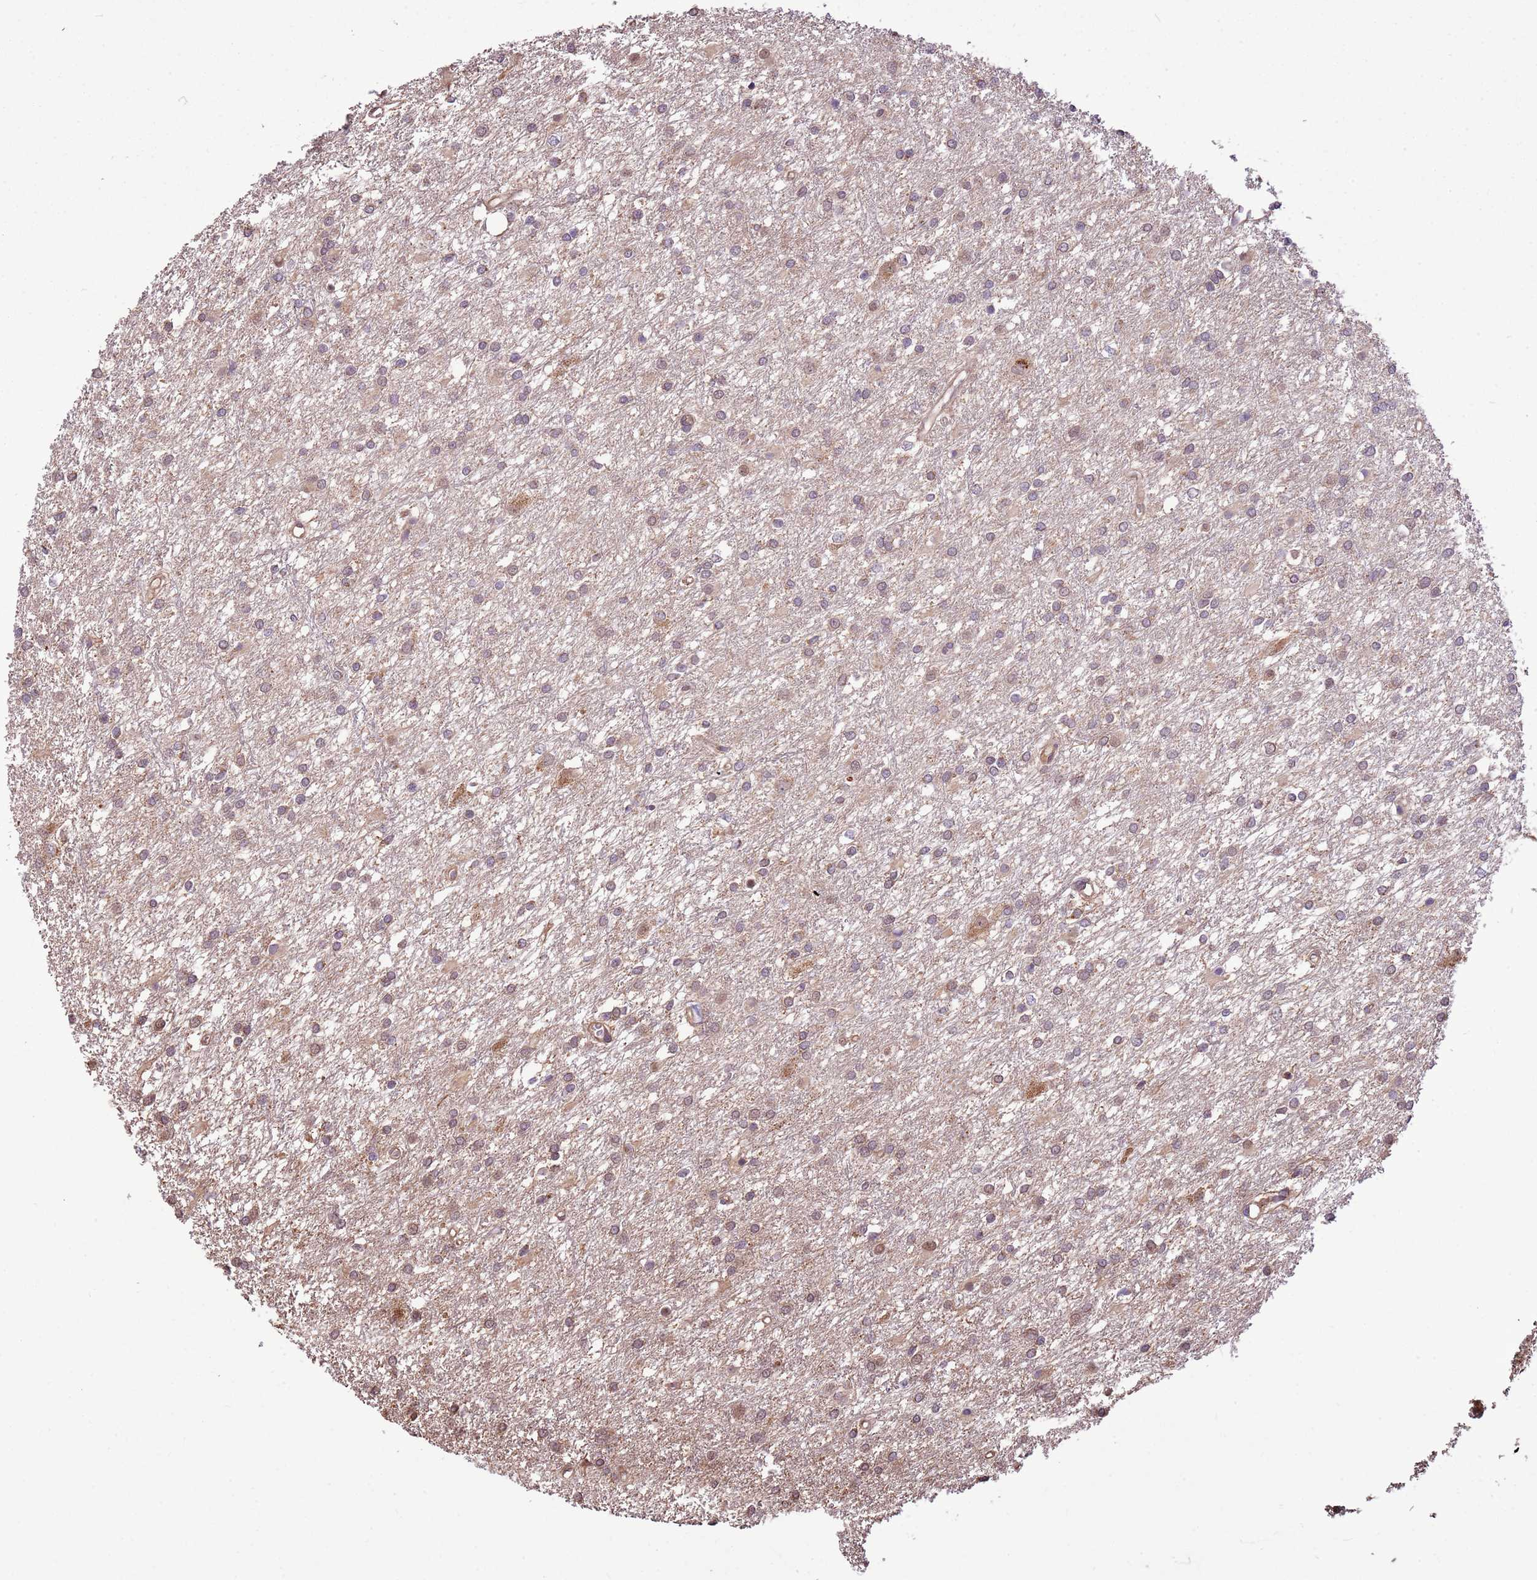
{"staining": {"intensity": "weak", "quantity": "25%-75%", "location": "cytoplasmic/membranous"}, "tissue": "glioma", "cell_type": "Tumor cells", "image_type": "cancer", "snomed": [{"axis": "morphology", "description": "Glioma, malignant, High grade"}, {"axis": "topography", "description": "Brain"}], "caption": "A low amount of weak cytoplasmic/membranous staining is present in about 25%-75% of tumor cells in high-grade glioma (malignant) tissue. Using DAB (brown) and hematoxylin (blue) stains, captured at high magnification using brightfield microscopy.", "gene": "BBS5", "patient": {"sex": "female", "age": 50}}